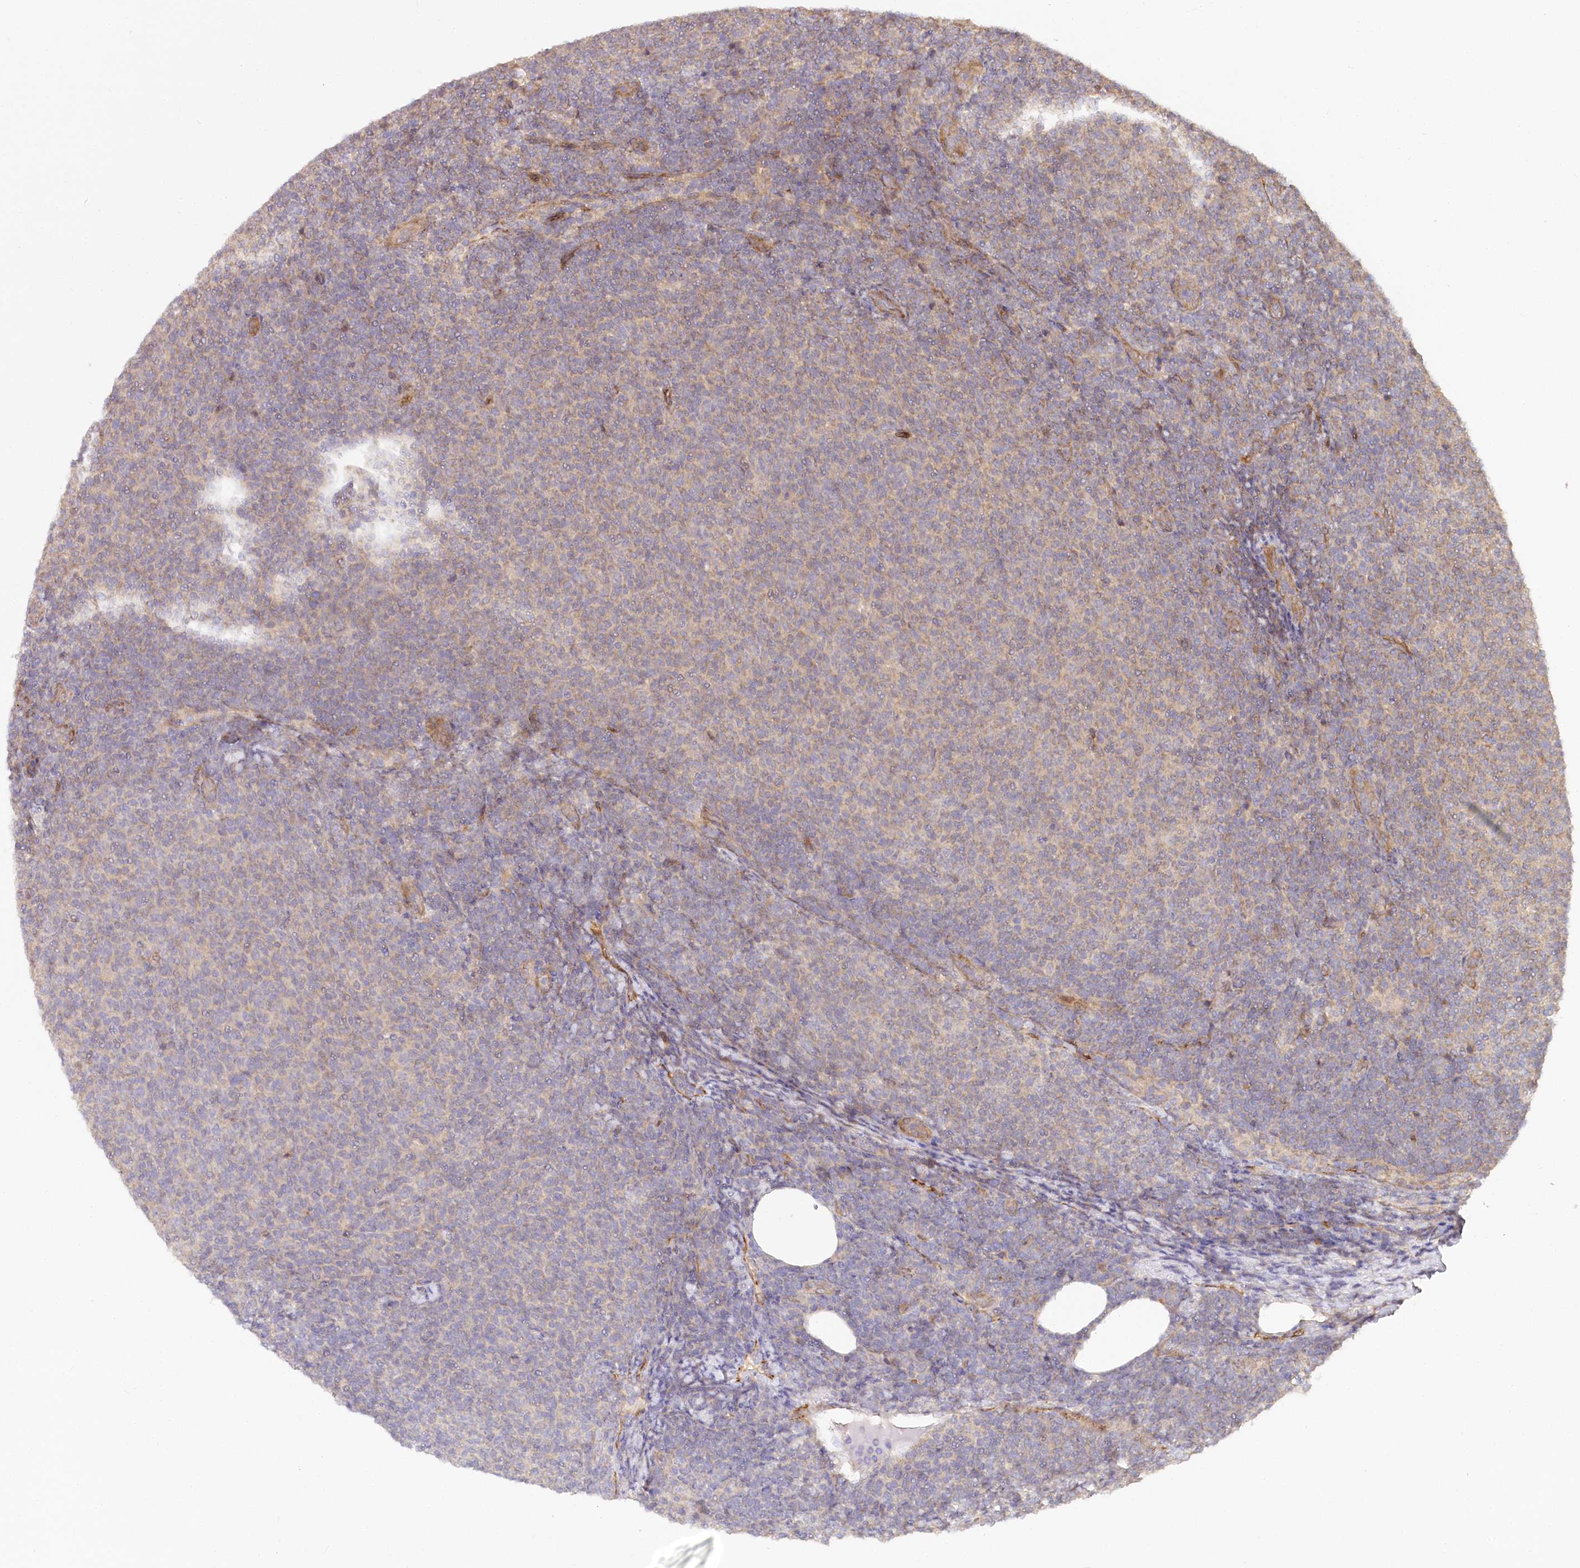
{"staining": {"intensity": "negative", "quantity": "none", "location": "none"}, "tissue": "lymphoma", "cell_type": "Tumor cells", "image_type": "cancer", "snomed": [{"axis": "morphology", "description": "Malignant lymphoma, non-Hodgkin's type, Low grade"}, {"axis": "topography", "description": "Lymph node"}], "caption": "Protein analysis of low-grade malignant lymphoma, non-Hodgkin's type exhibits no significant positivity in tumor cells. (Brightfield microscopy of DAB IHC at high magnification).", "gene": "CEP70", "patient": {"sex": "male", "age": 66}}